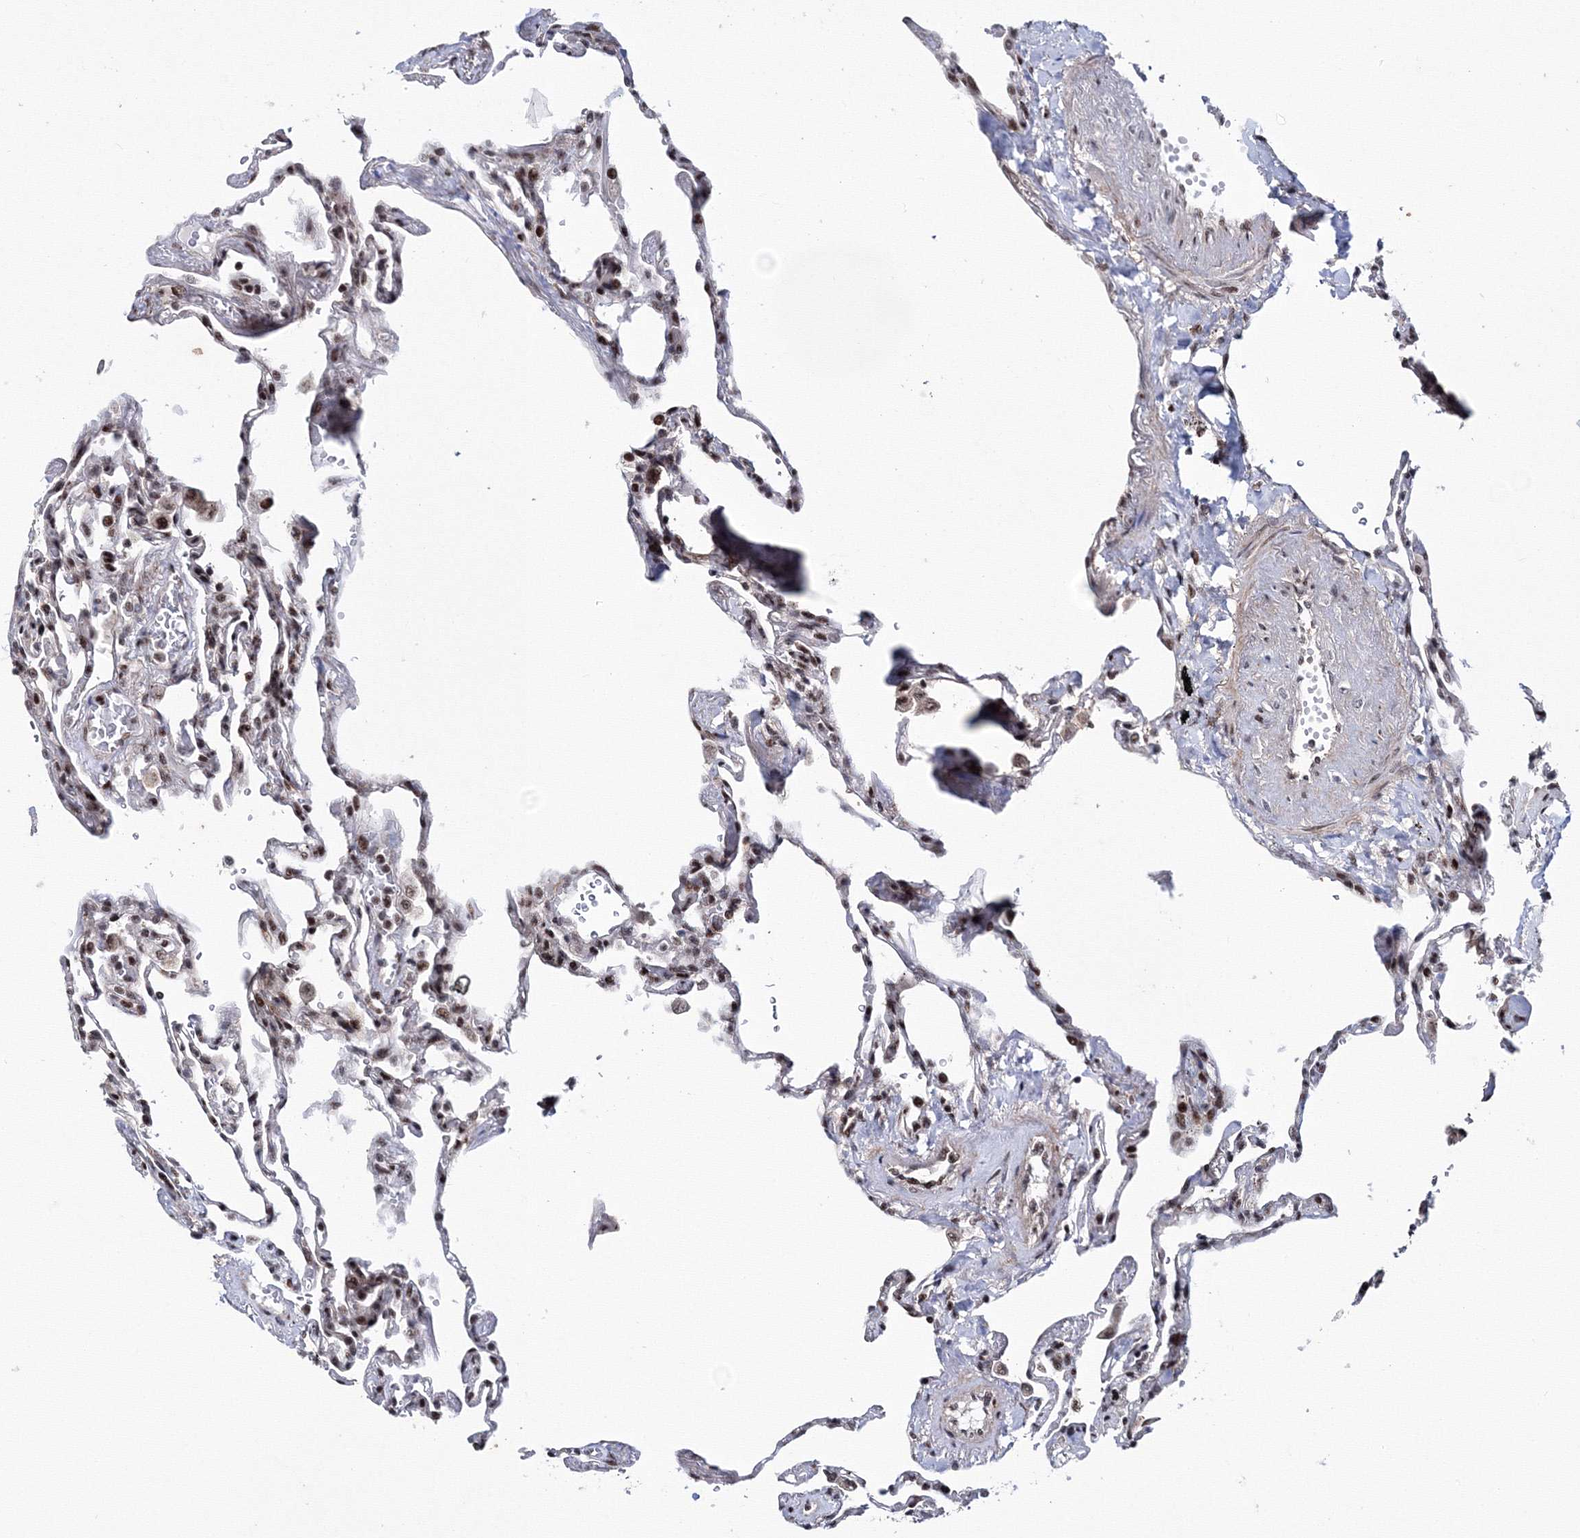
{"staining": {"intensity": "strong", "quantity": "25%-75%", "location": "nuclear"}, "tissue": "lung", "cell_type": "Alveolar cells", "image_type": "normal", "snomed": [{"axis": "morphology", "description": "Normal tissue, NOS"}, {"axis": "topography", "description": "Lung"}], "caption": "Immunohistochemical staining of unremarkable lung shows high levels of strong nuclear staining in about 25%-75% of alveolar cells.", "gene": "TATDN2", "patient": {"sex": "male", "age": 59}}